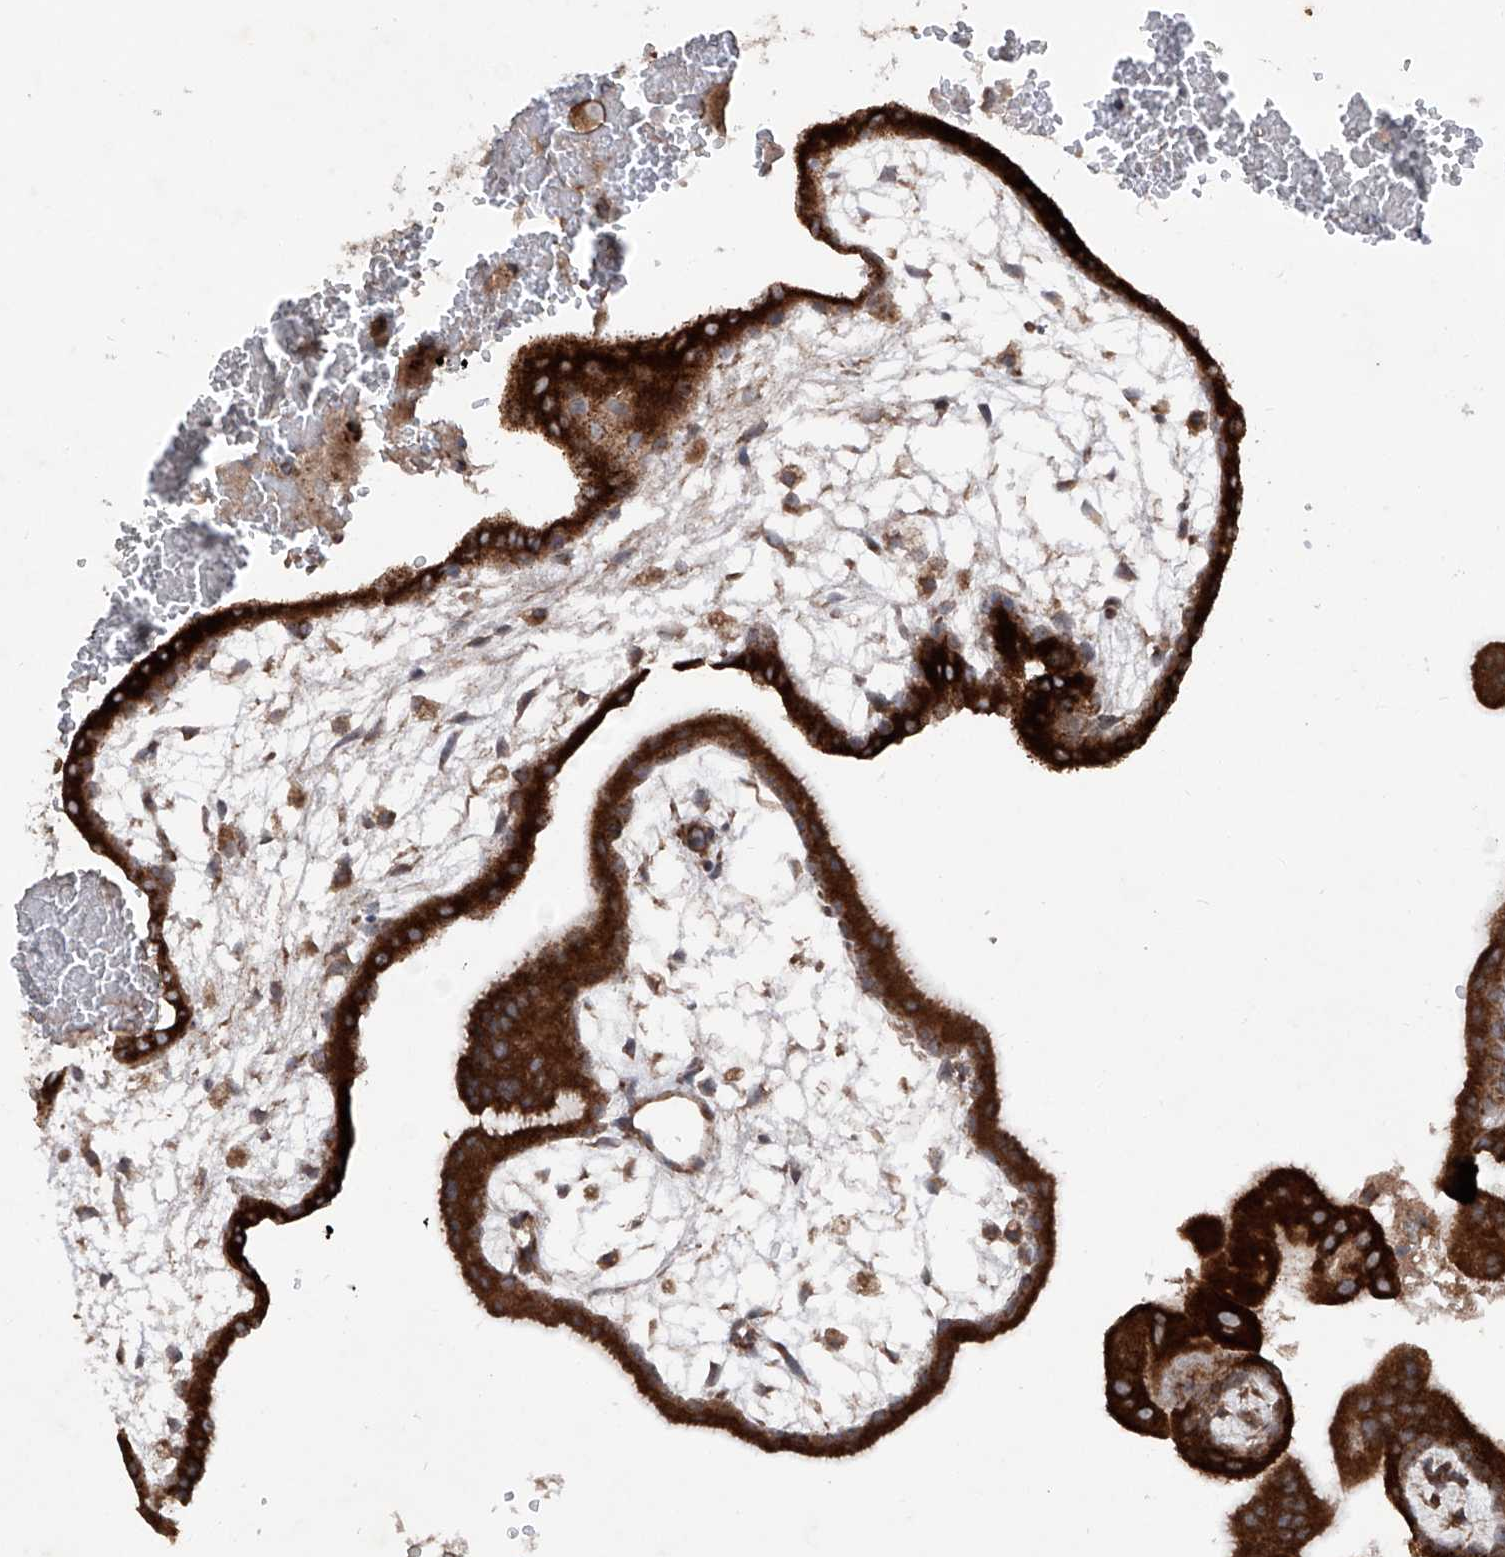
{"staining": {"intensity": "strong", "quantity": ">75%", "location": "cytoplasmic/membranous"}, "tissue": "placenta", "cell_type": "Decidual cells", "image_type": "normal", "snomed": [{"axis": "morphology", "description": "Normal tissue, NOS"}, {"axis": "topography", "description": "Placenta"}], "caption": "A histopathology image showing strong cytoplasmic/membranous staining in approximately >75% of decidual cells in benign placenta, as visualized by brown immunohistochemical staining.", "gene": "DAD1", "patient": {"sex": "female", "age": 35}}